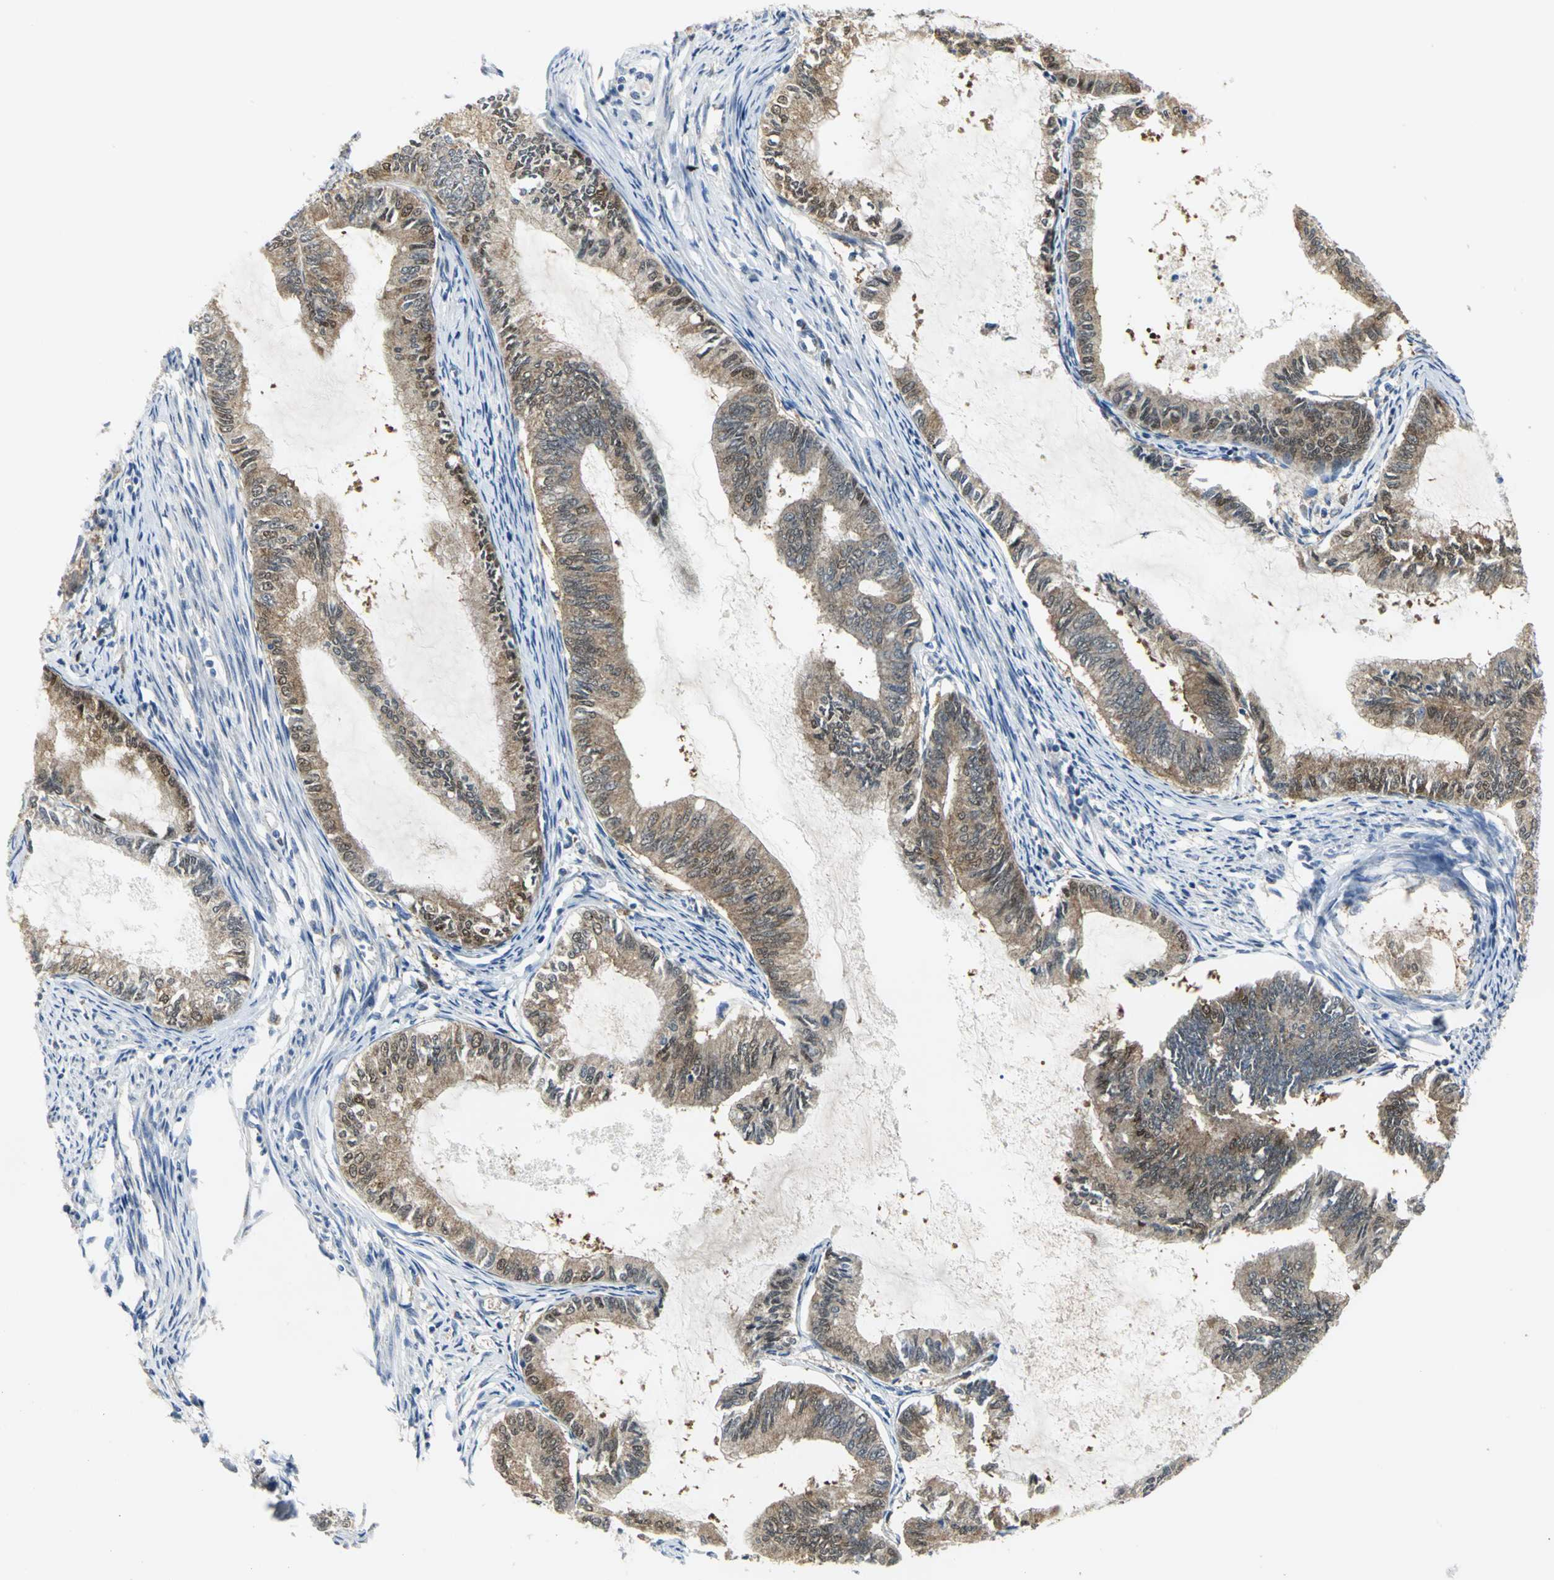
{"staining": {"intensity": "moderate", "quantity": ">75%", "location": "cytoplasmic/membranous"}, "tissue": "endometrial cancer", "cell_type": "Tumor cells", "image_type": "cancer", "snomed": [{"axis": "morphology", "description": "Adenocarcinoma, NOS"}, {"axis": "topography", "description": "Endometrium"}], "caption": "Endometrial adenocarcinoma stained with a protein marker displays moderate staining in tumor cells.", "gene": "PGM3", "patient": {"sex": "female", "age": 86}}